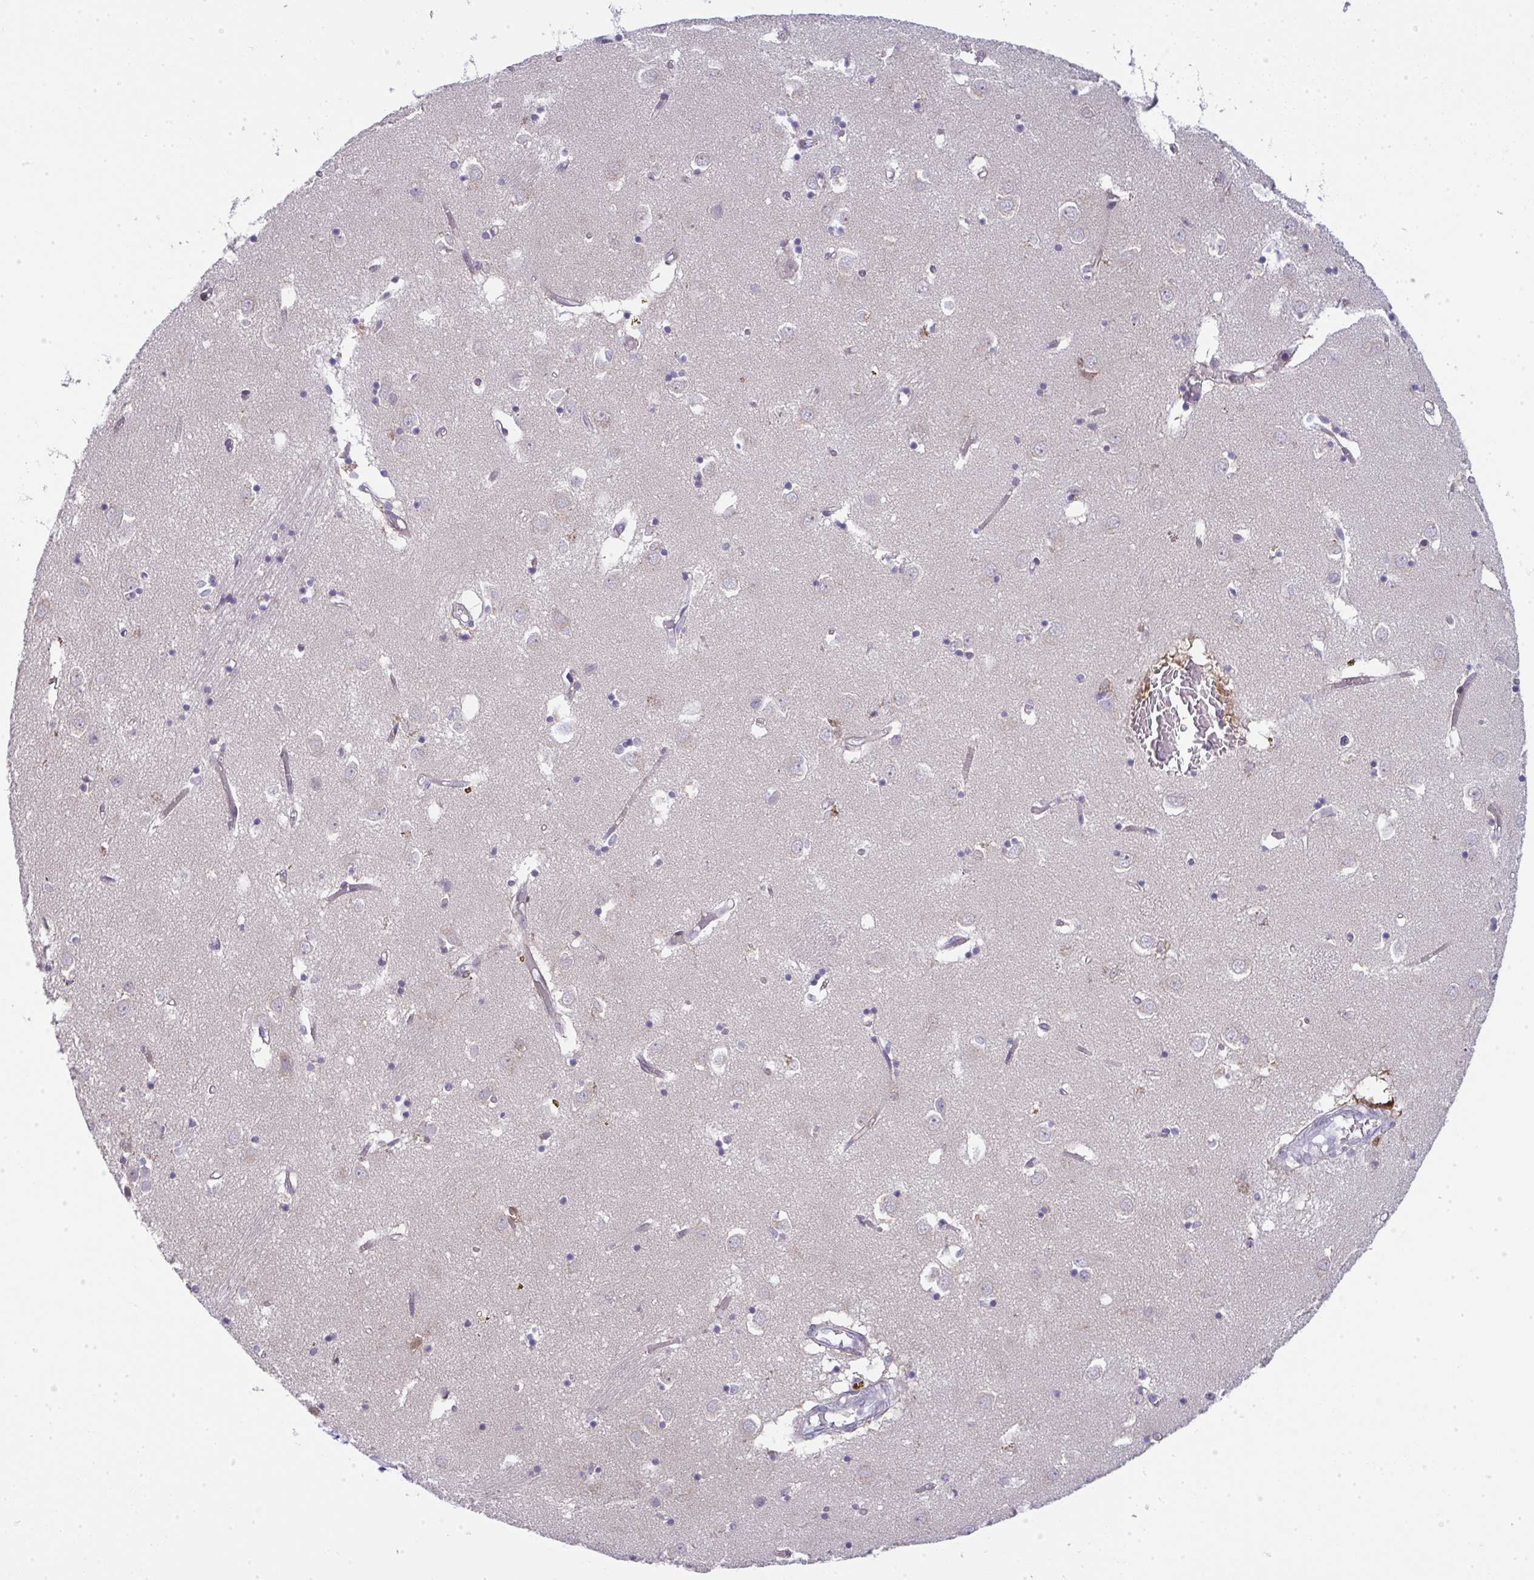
{"staining": {"intensity": "negative", "quantity": "none", "location": "none"}, "tissue": "caudate", "cell_type": "Glial cells", "image_type": "normal", "snomed": [{"axis": "morphology", "description": "Normal tissue, NOS"}, {"axis": "topography", "description": "Lateral ventricle wall"}], "caption": "A high-resolution image shows immunohistochemistry staining of benign caudate, which exhibits no significant positivity in glial cells.", "gene": "GALNT16", "patient": {"sex": "male", "age": 70}}